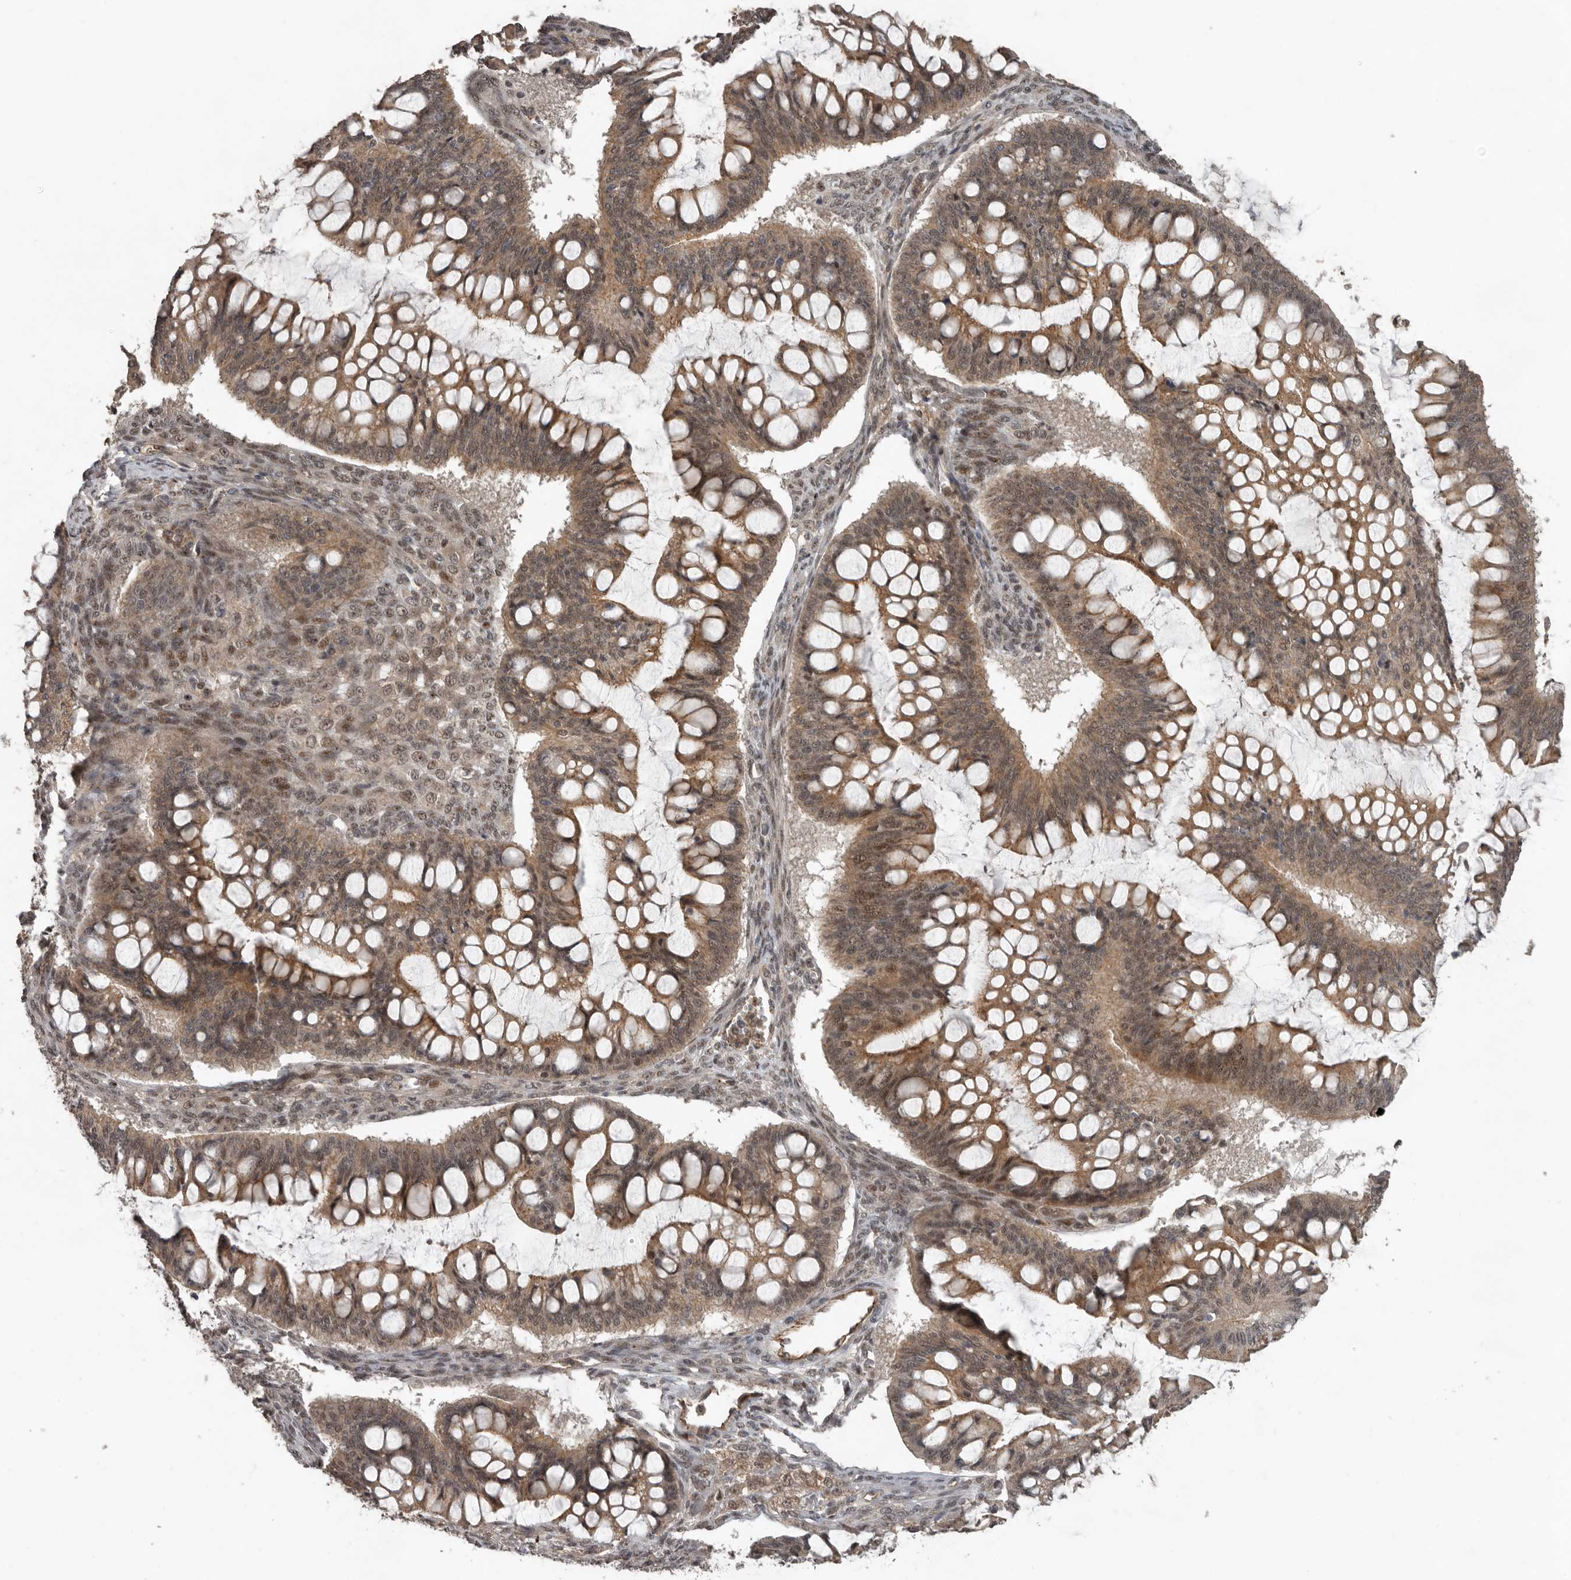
{"staining": {"intensity": "moderate", "quantity": ">75%", "location": "cytoplasmic/membranous,nuclear"}, "tissue": "ovarian cancer", "cell_type": "Tumor cells", "image_type": "cancer", "snomed": [{"axis": "morphology", "description": "Cystadenocarcinoma, mucinous, NOS"}, {"axis": "topography", "description": "Ovary"}], "caption": "Mucinous cystadenocarcinoma (ovarian) was stained to show a protein in brown. There is medium levels of moderate cytoplasmic/membranous and nuclear staining in approximately >75% of tumor cells. The staining was performed using DAB to visualize the protein expression in brown, while the nuclei were stained in blue with hematoxylin (Magnification: 20x).", "gene": "CEP350", "patient": {"sex": "female", "age": 73}}